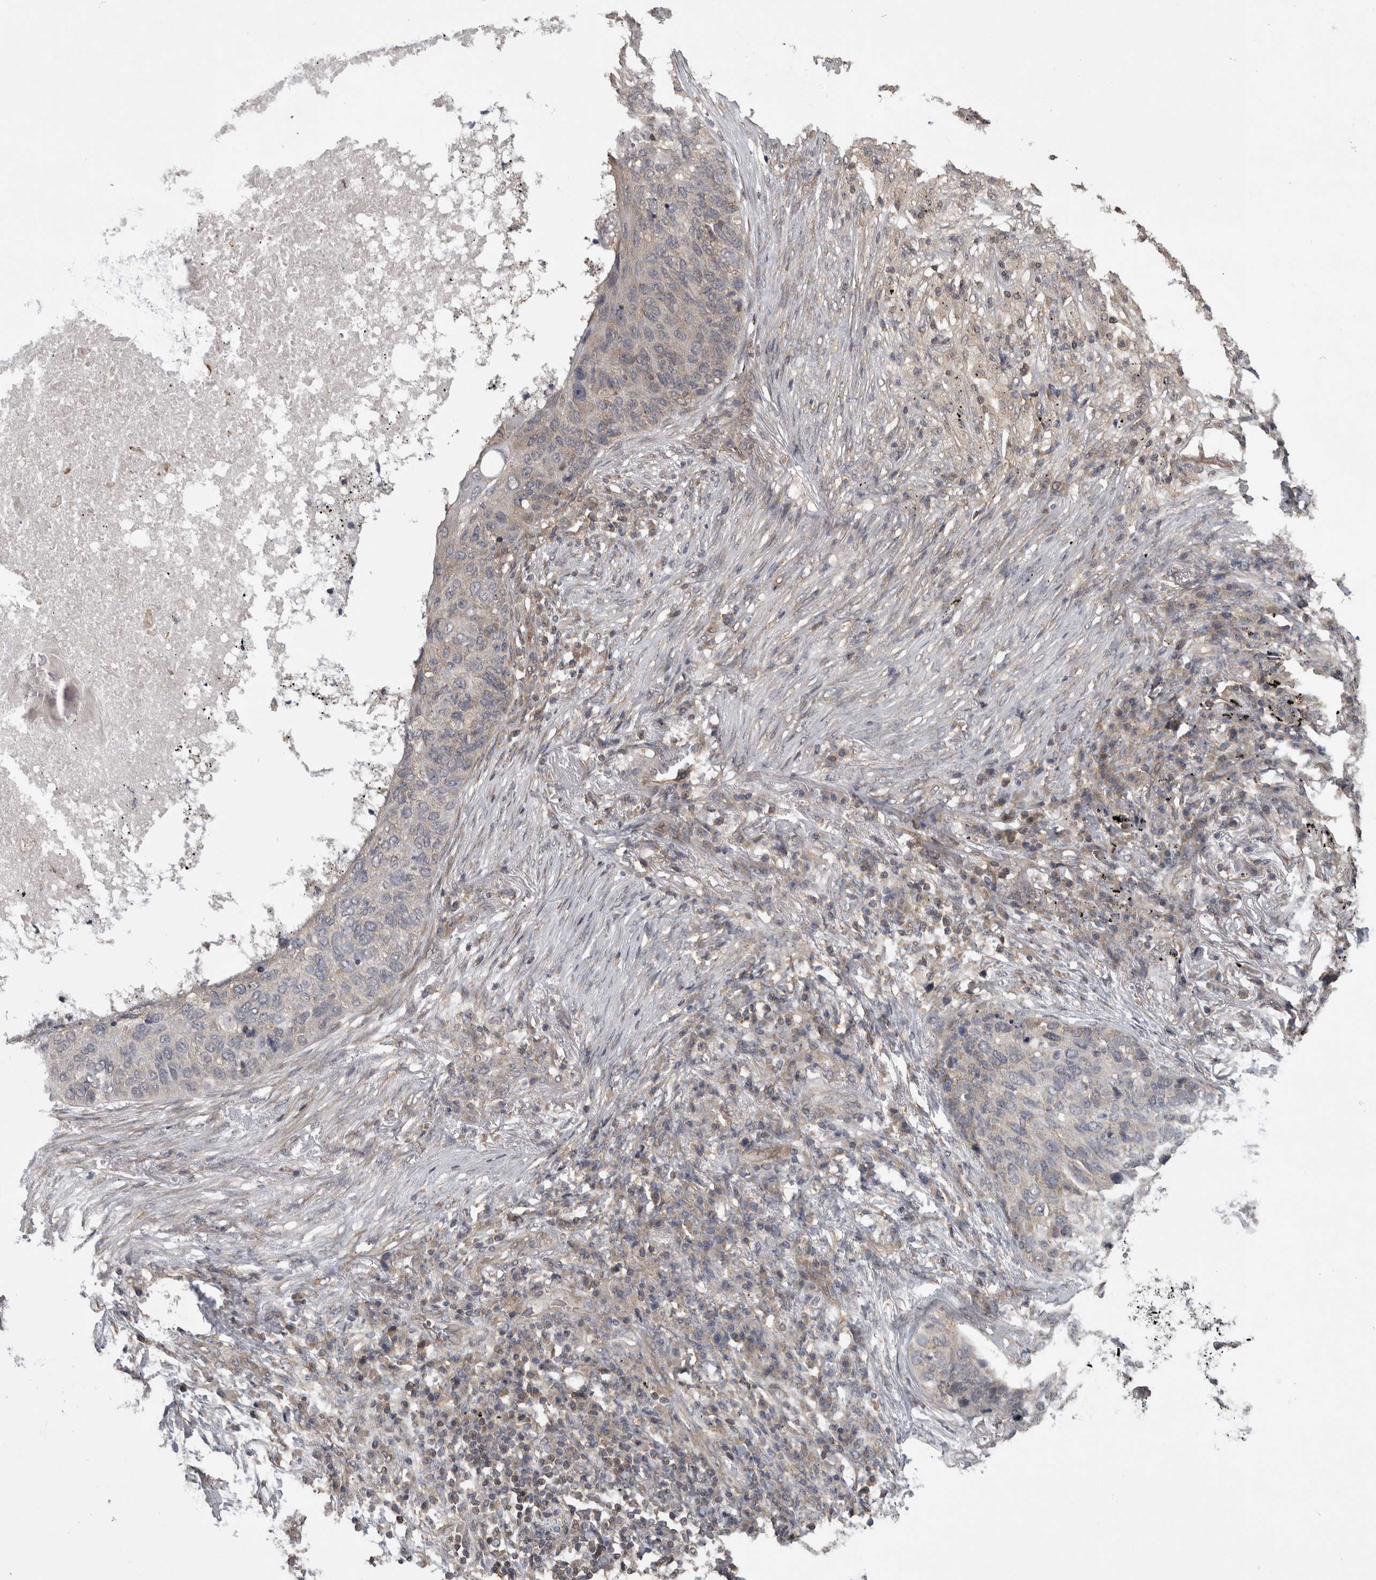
{"staining": {"intensity": "negative", "quantity": "none", "location": "none"}, "tissue": "lung cancer", "cell_type": "Tumor cells", "image_type": "cancer", "snomed": [{"axis": "morphology", "description": "Squamous cell carcinoma, NOS"}, {"axis": "topography", "description": "Lung"}], "caption": "Protein analysis of lung cancer exhibits no significant staining in tumor cells.", "gene": "ATXN2", "patient": {"sex": "female", "age": 63}}